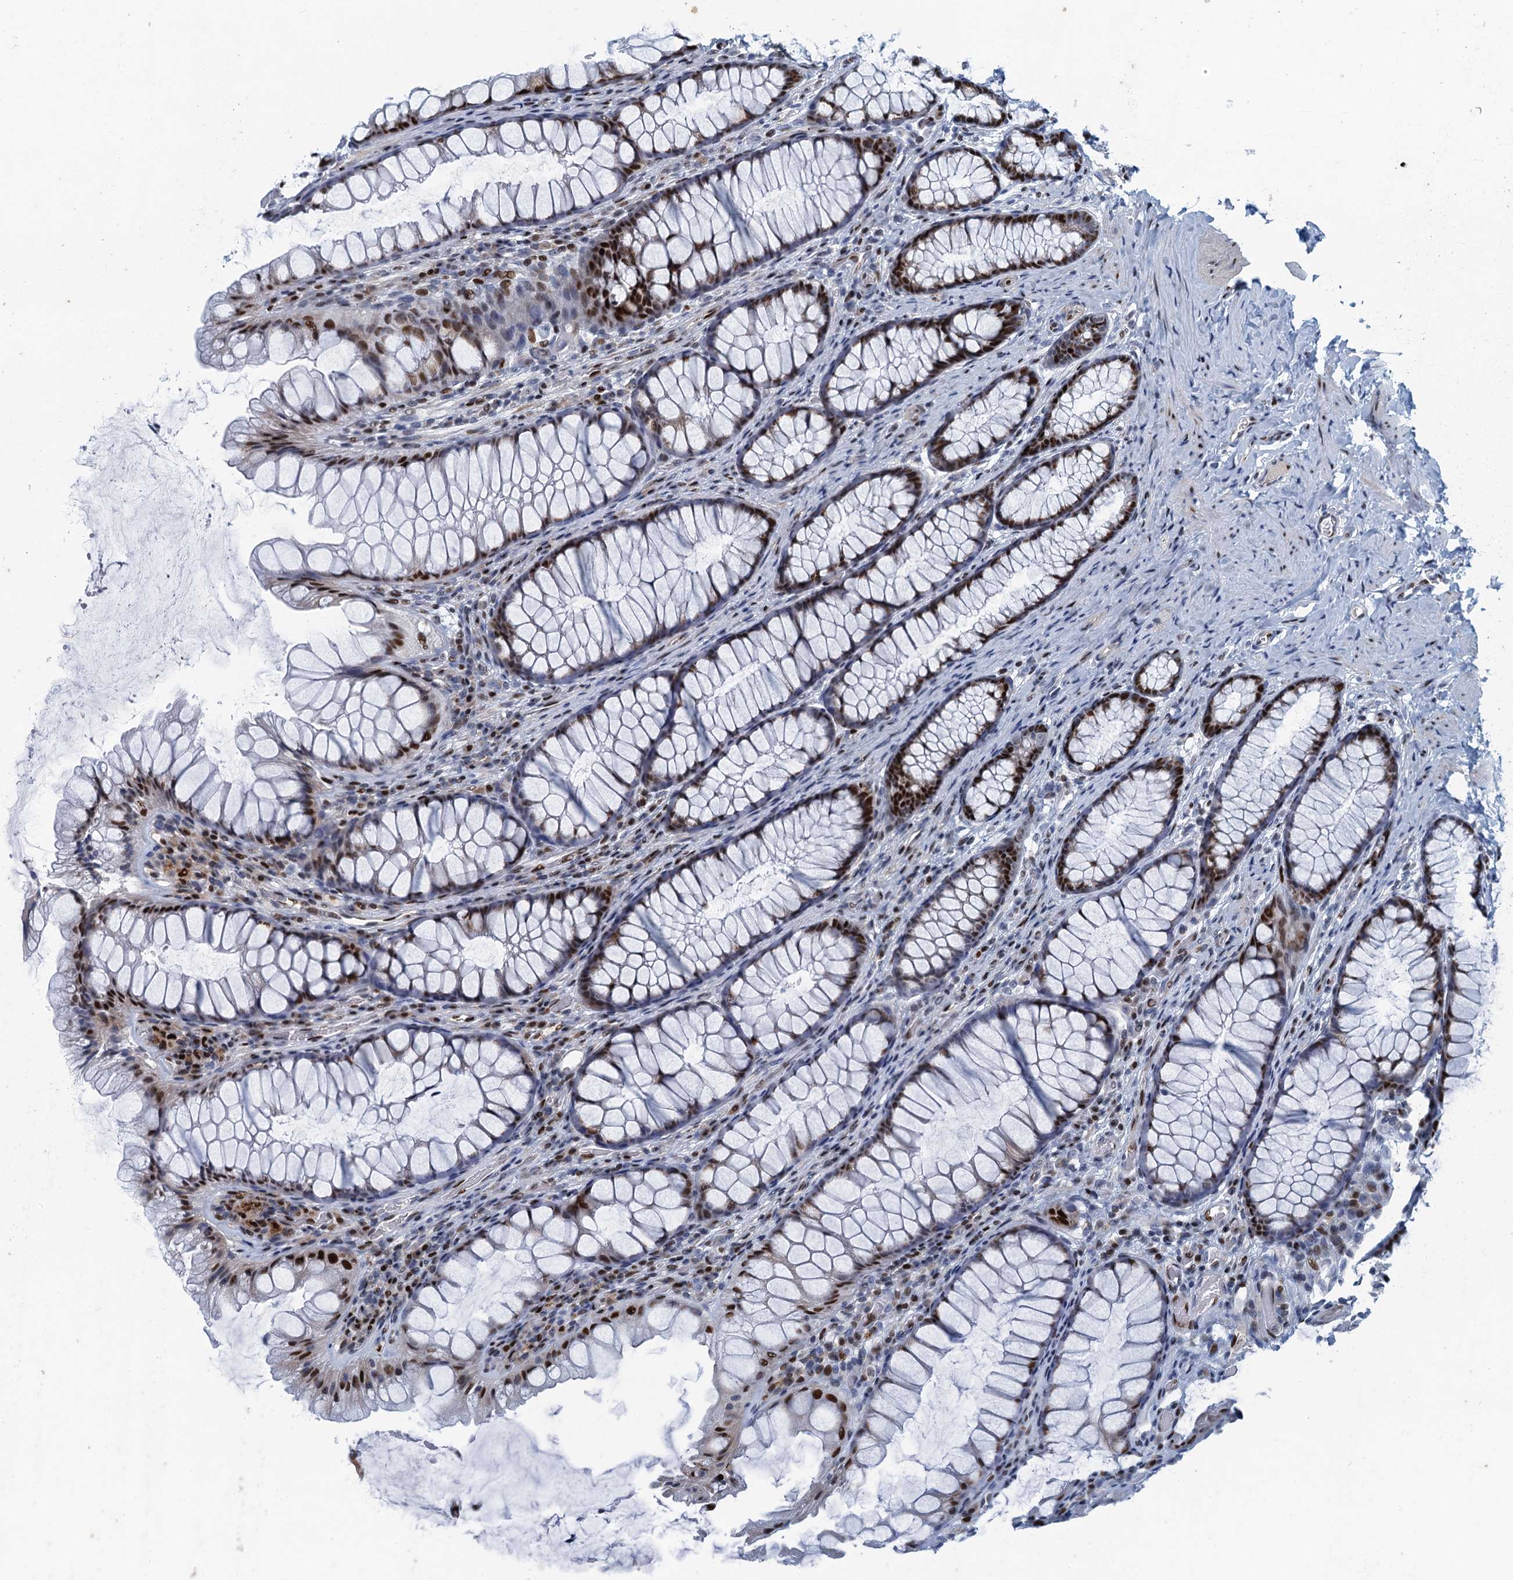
{"staining": {"intensity": "weak", "quantity": "25%-75%", "location": "cytoplasmic/membranous"}, "tissue": "colon", "cell_type": "Endothelial cells", "image_type": "normal", "snomed": [{"axis": "morphology", "description": "Normal tissue, NOS"}, {"axis": "topography", "description": "Colon"}], "caption": "High-power microscopy captured an IHC image of benign colon, revealing weak cytoplasmic/membranous expression in approximately 25%-75% of endothelial cells. The staining is performed using DAB brown chromogen to label protein expression. The nuclei are counter-stained blue using hematoxylin.", "gene": "ANKRD13D", "patient": {"sex": "female", "age": 62}}